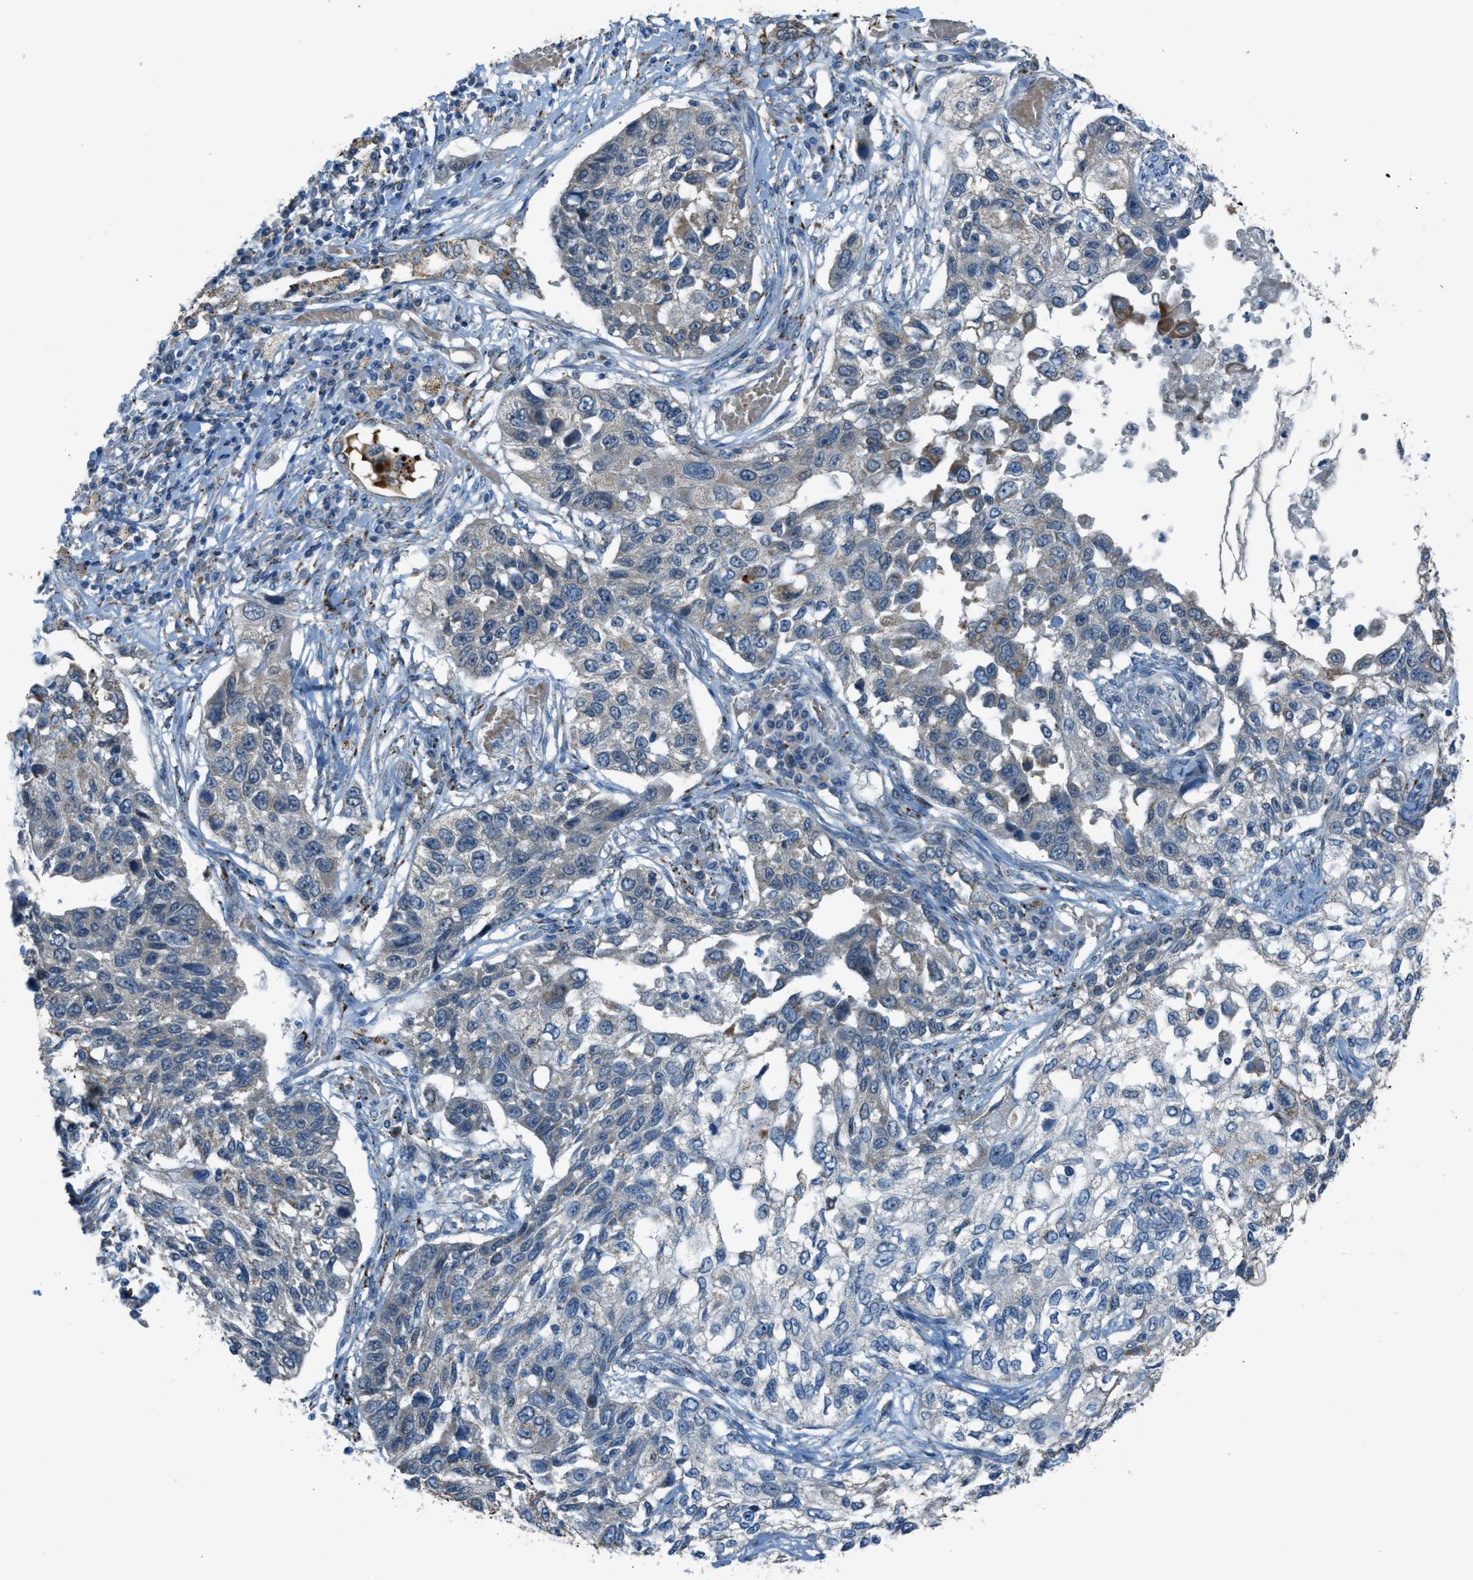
{"staining": {"intensity": "negative", "quantity": "none", "location": "none"}, "tissue": "lung cancer", "cell_type": "Tumor cells", "image_type": "cancer", "snomed": [{"axis": "morphology", "description": "Squamous cell carcinoma, NOS"}, {"axis": "topography", "description": "Lung"}], "caption": "This is an IHC image of lung cancer (squamous cell carcinoma). There is no positivity in tumor cells.", "gene": "CDON", "patient": {"sex": "male", "age": 71}}